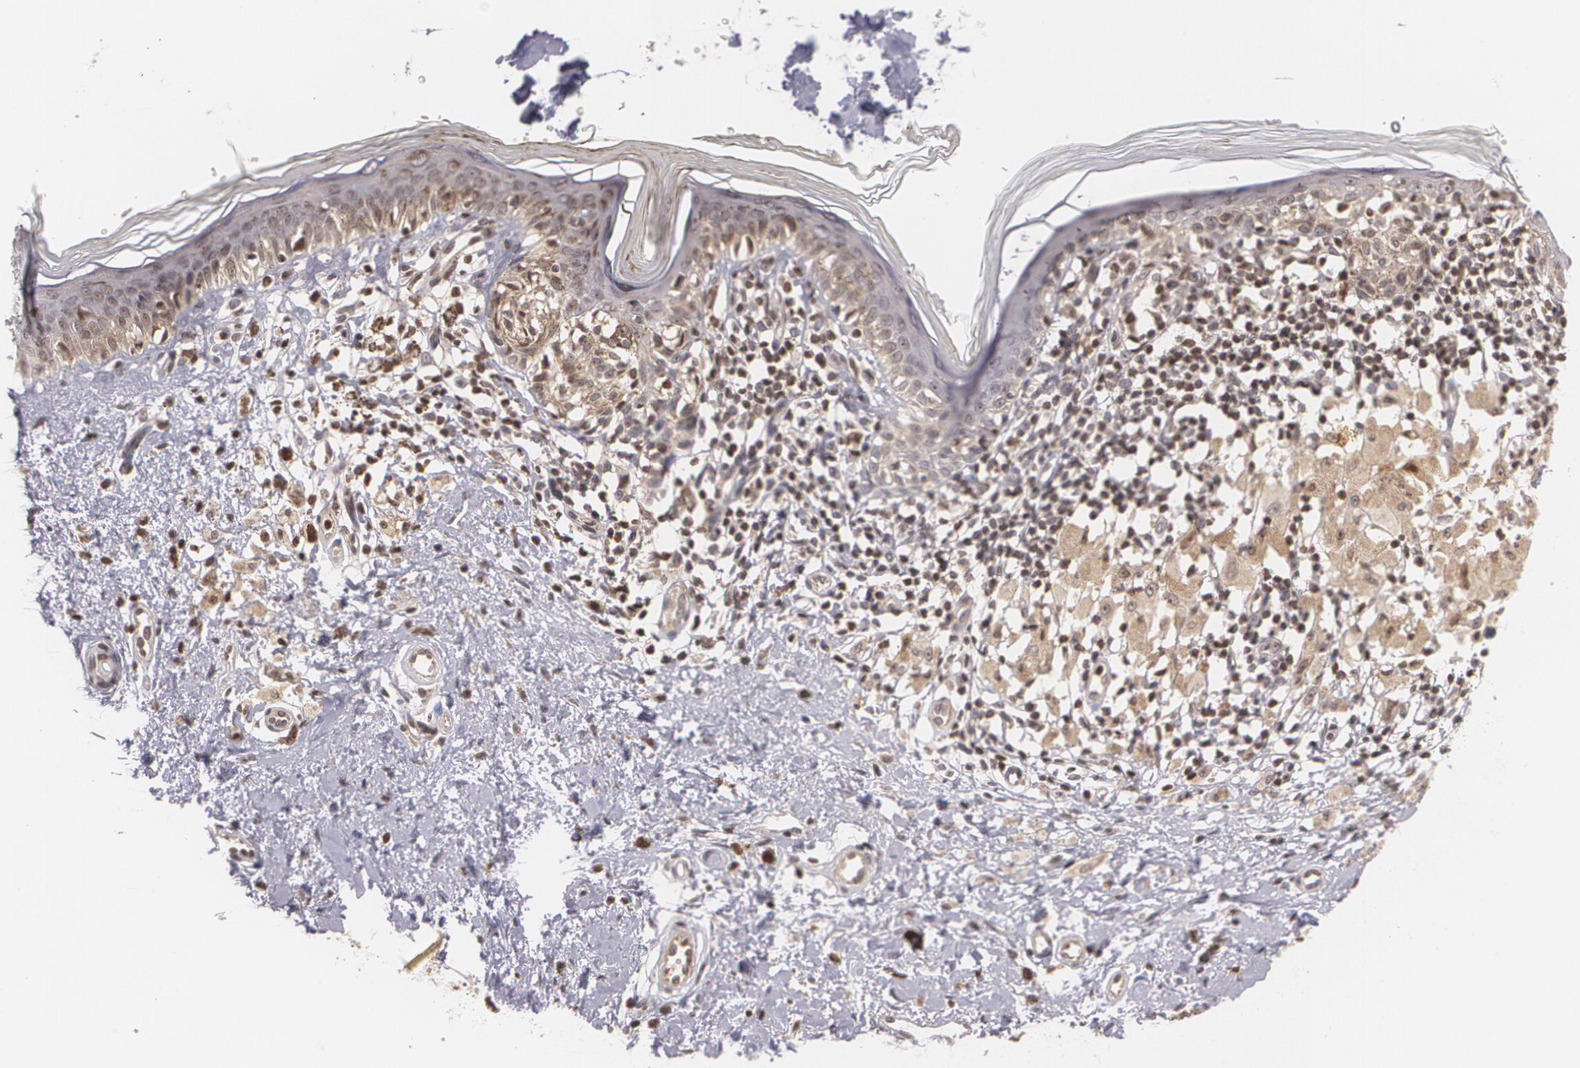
{"staining": {"intensity": "weak", "quantity": ">75%", "location": "cytoplasmic/membranous"}, "tissue": "melanoma", "cell_type": "Tumor cells", "image_type": "cancer", "snomed": [{"axis": "morphology", "description": "Malignant melanoma, NOS"}, {"axis": "topography", "description": "Skin"}], "caption": "A micrograph showing weak cytoplasmic/membranous expression in about >75% of tumor cells in malignant melanoma, as visualized by brown immunohistochemical staining.", "gene": "VAV3", "patient": {"sex": "male", "age": 88}}